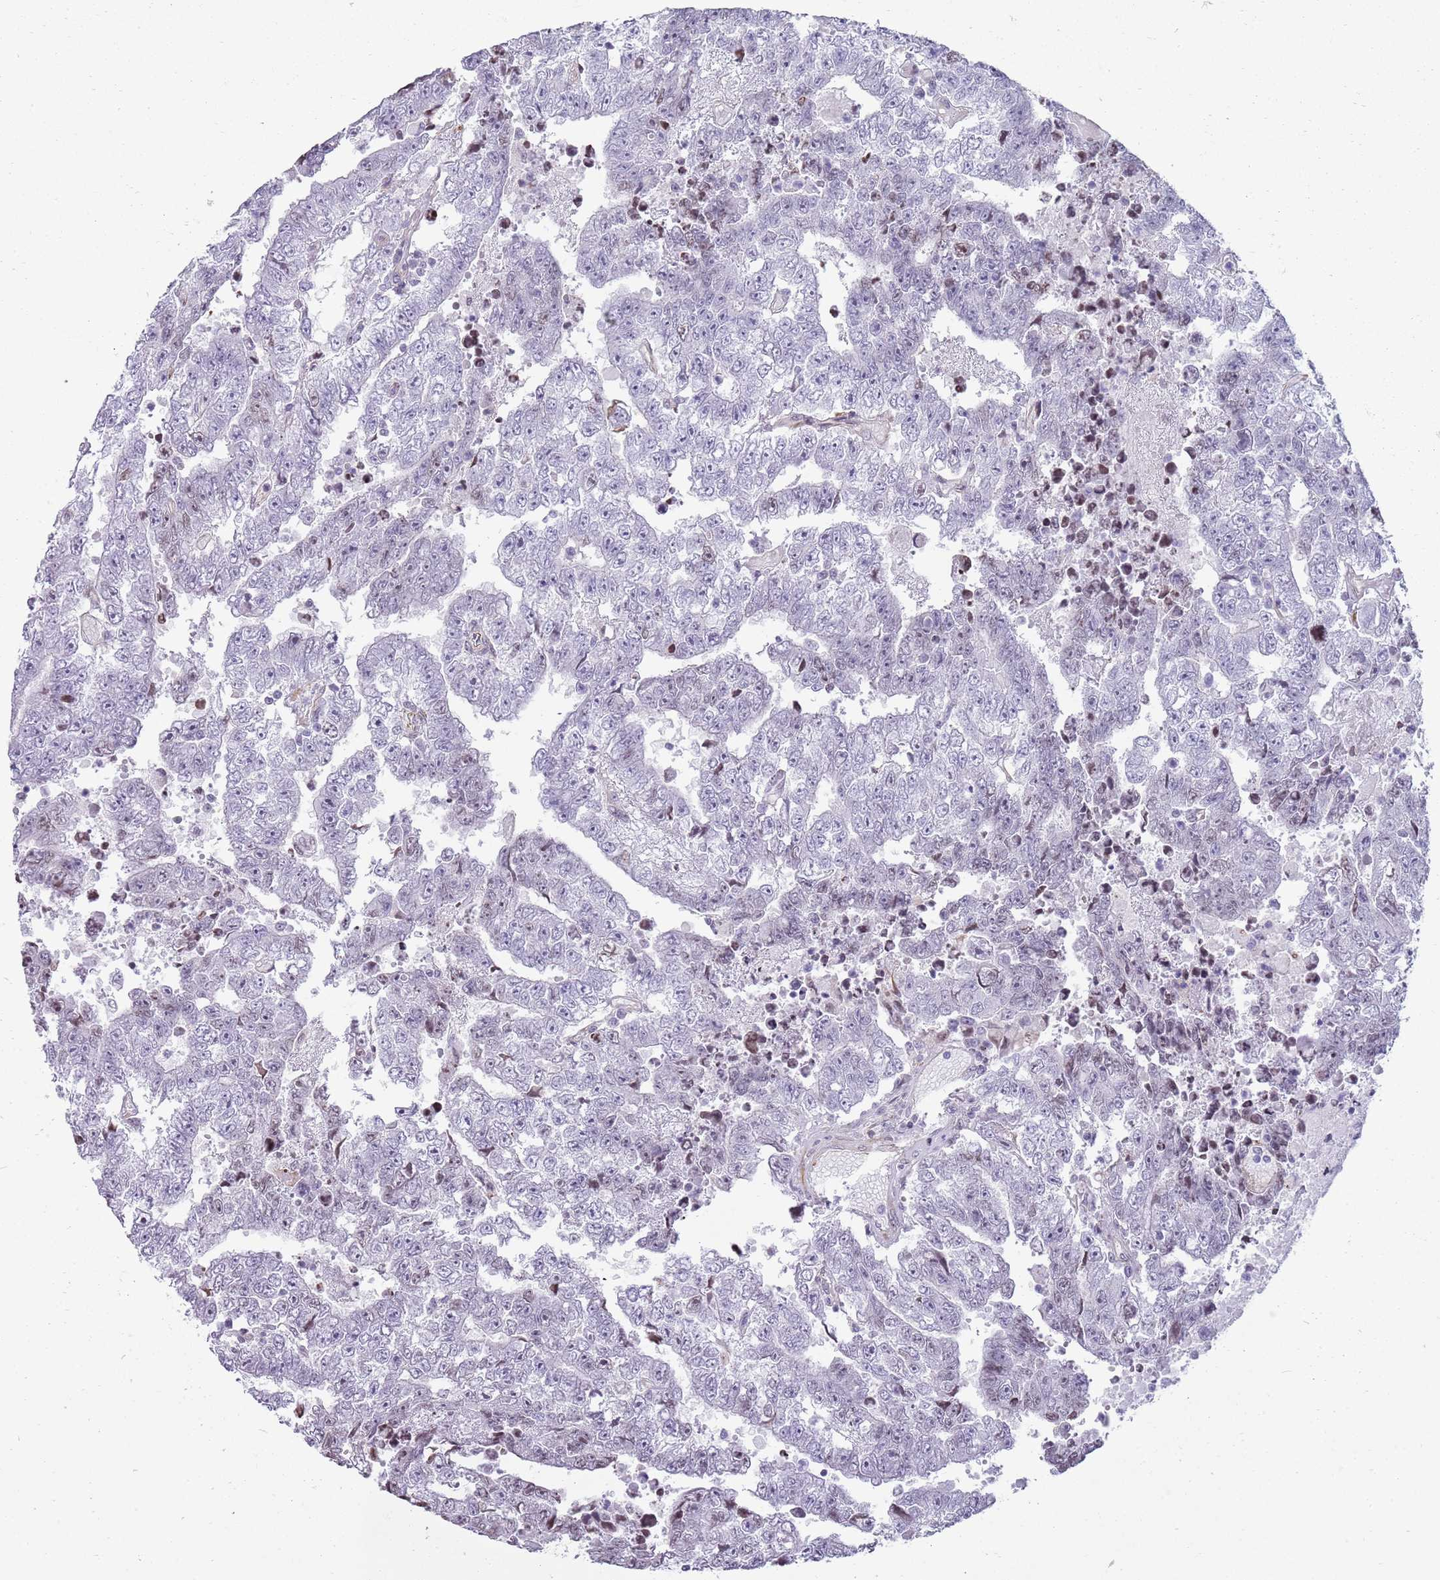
{"staining": {"intensity": "negative", "quantity": "none", "location": "none"}, "tissue": "testis cancer", "cell_type": "Tumor cells", "image_type": "cancer", "snomed": [{"axis": "morphology", "description": "Carcinoma, Embryonal, NOS"}, {"axis": "topography", "description": "Testis"}], "caption": "Testis cancer stained for a protein using IHC demonstrates no expression tumor cells.", "gene": "NBPF3", "patient": {"sex": "male", "age": 25}}